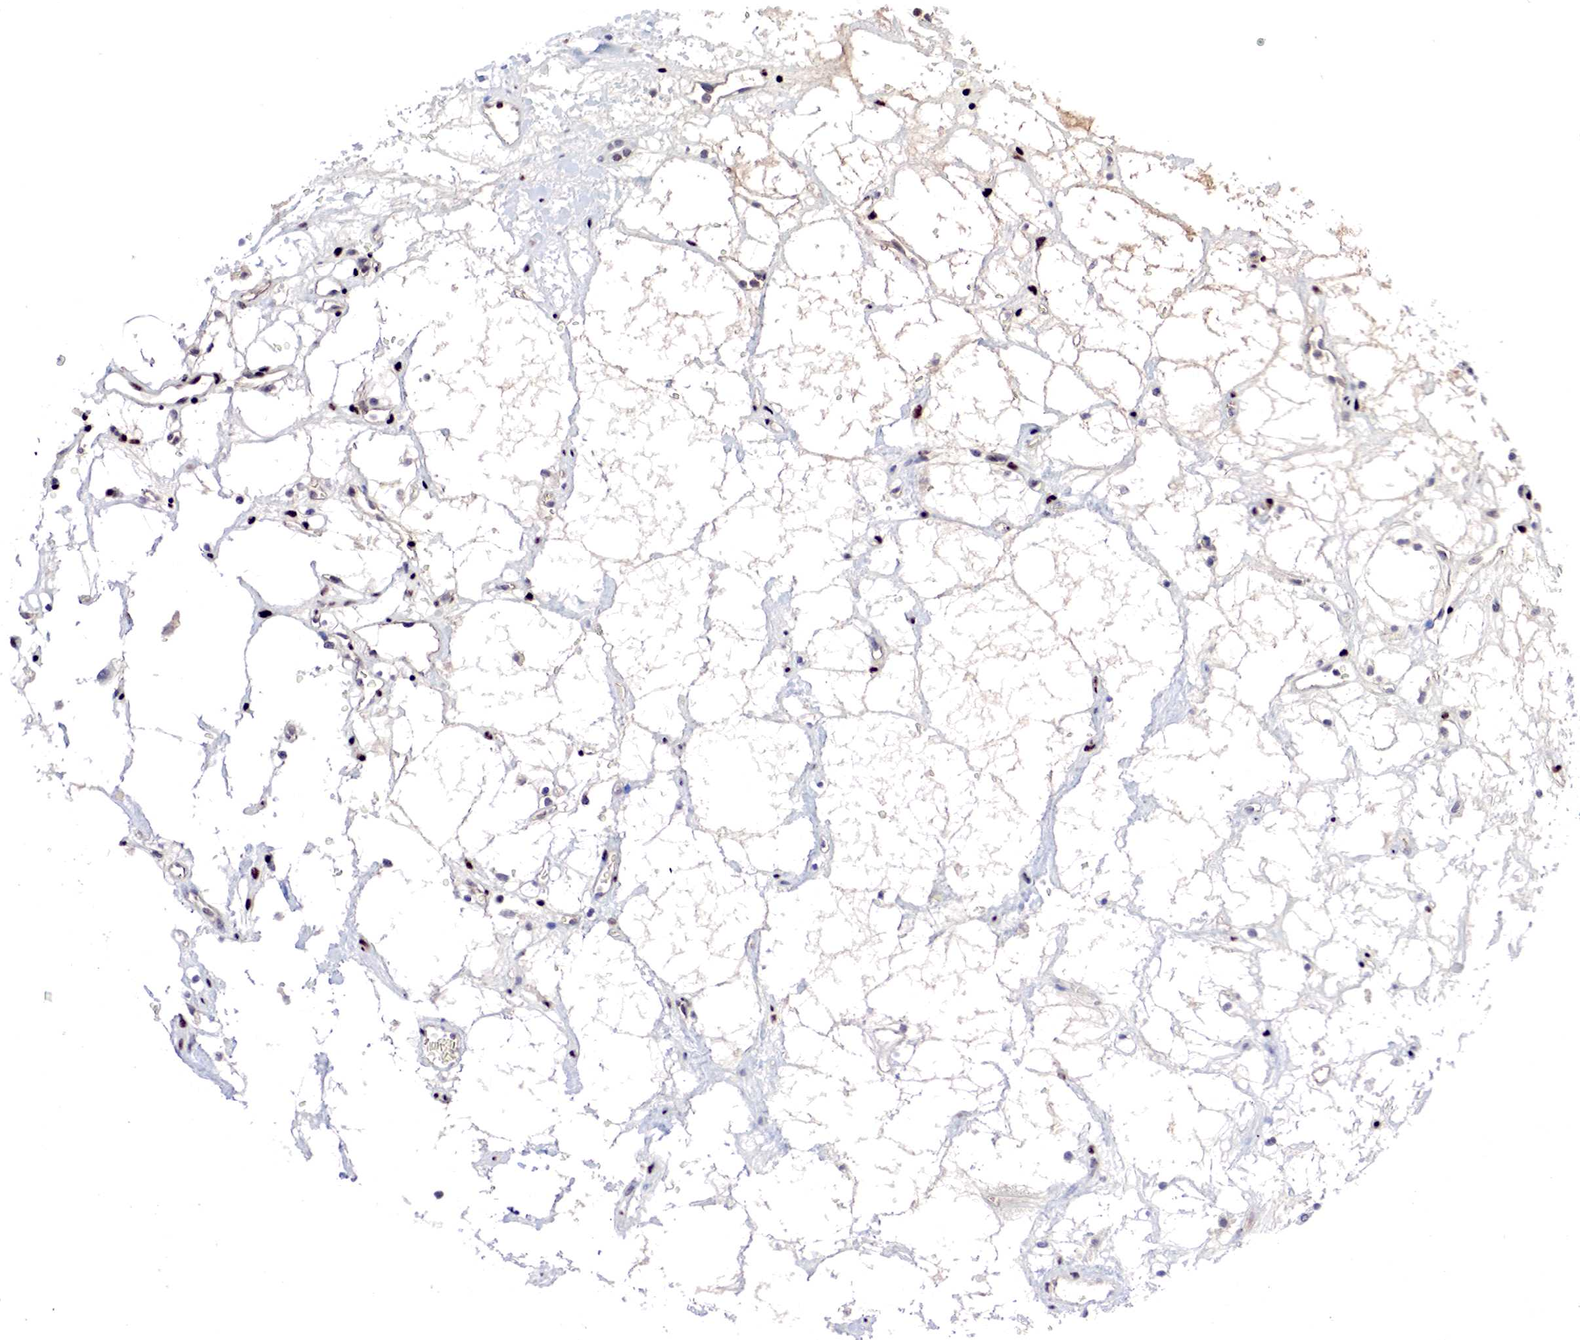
{"staining": {"intensity": "moderate", "quantity": "<25%", "location": "nuclear"}, "tissue": "renal cancer", "cell_type": "Tumor cells", "image_type": "cancer", "snomed": [{"axis": "morphology", "description": "Adenocarcinoma, NOS"}, {"axis": "topography", "description": "Kidney"}], "caption": "The image reveals immunohistochemical staining of renal cancer. There is moderate nuclear staining is present in about <25% of tumor cells.", "gene": "DACH2", "patient": {"sex": "female", "age": 60}}